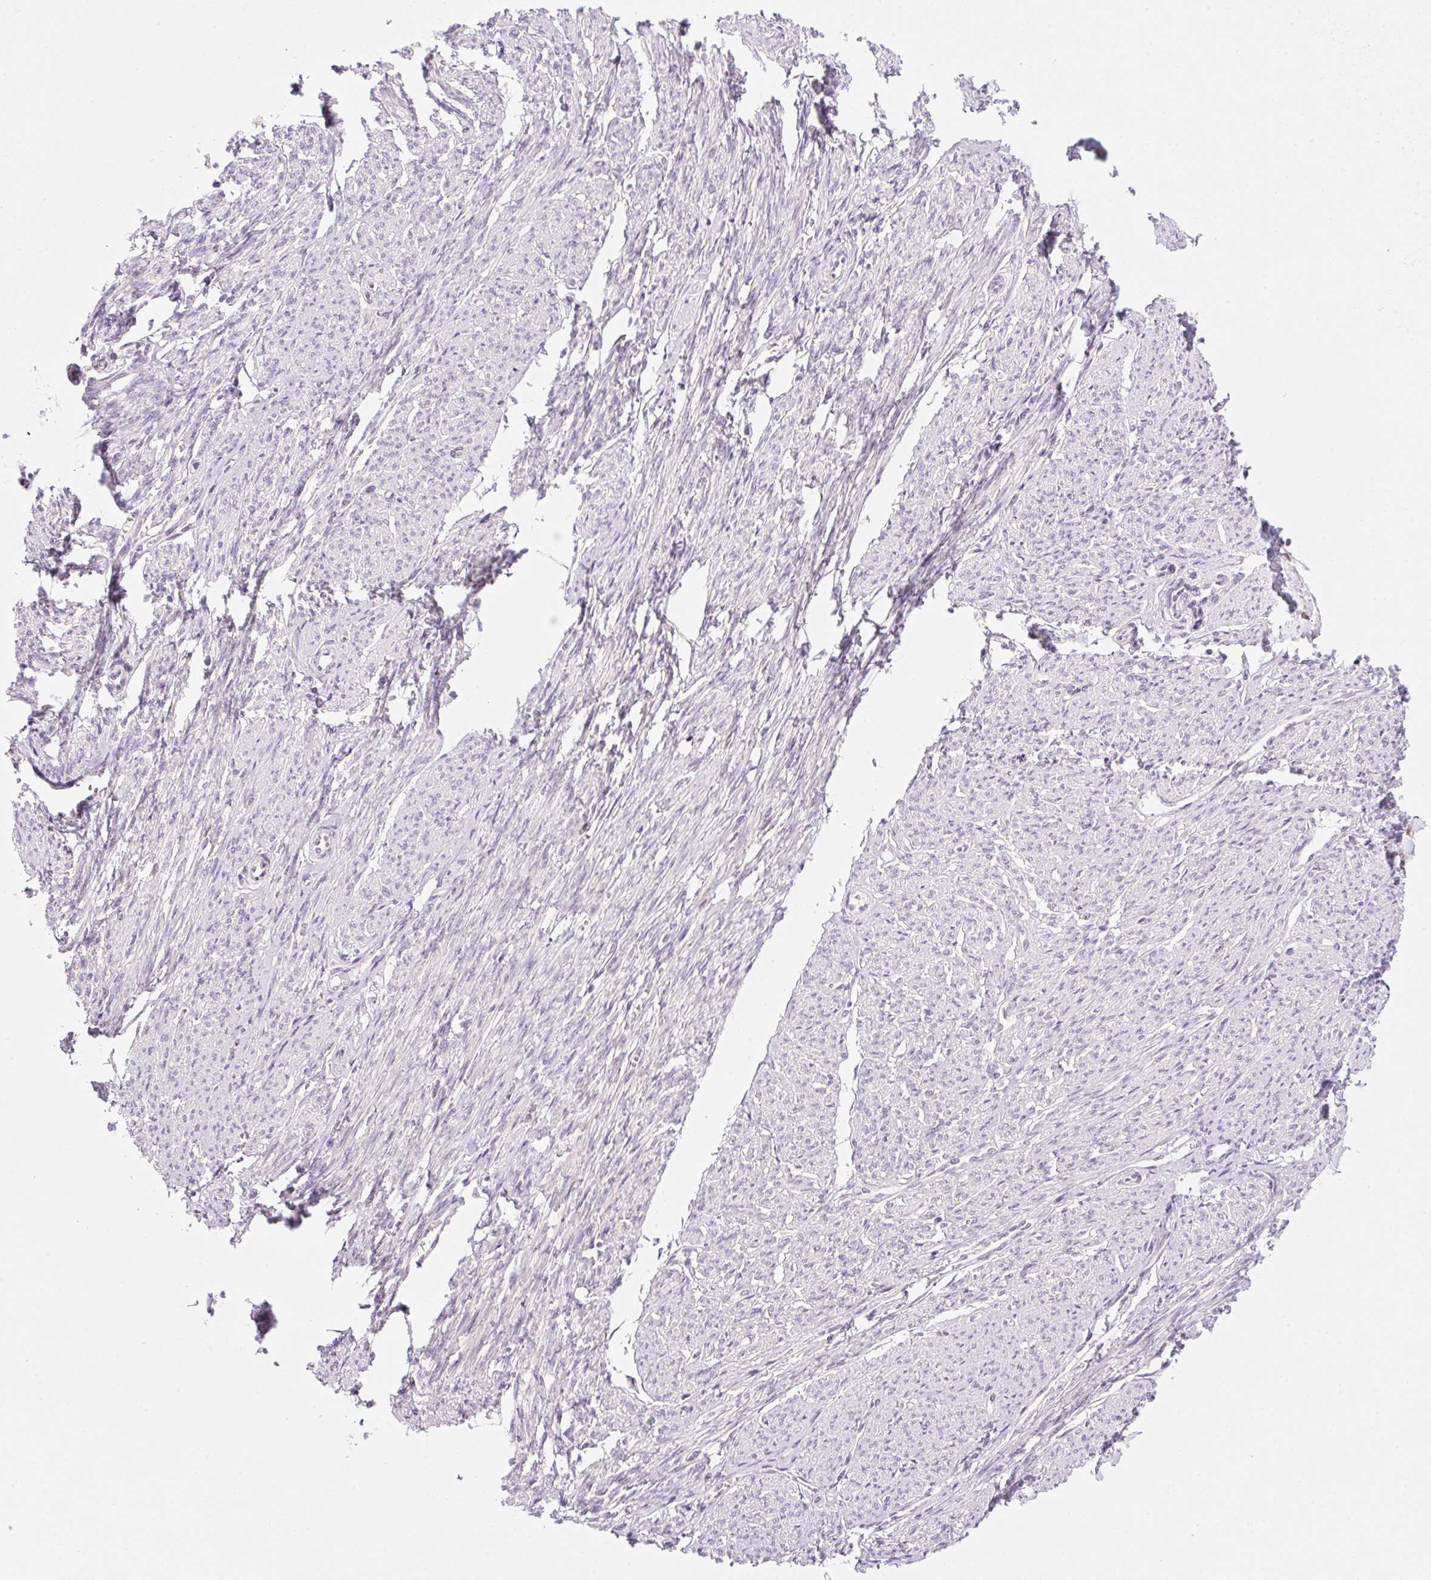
{"staining": {"intensity": "weak", "quantity": "25%-75%", "location": "cytoplasmic/membranous"}, "tissue": "smooth muscle", "cell_type": "Smooth muscle cells", "image_type": "normal", "snomed": [{"axis": "morphology", "description": "Normal tissue, NOS"}, {"axis": "topography", "description": "Smooth muscle"}], "caption": "Immunohistochemical staining of benign human smooth muscle displays weak cytoplasmic/membranous protein positivity in approximately 25%-75% of smooth muscle cells.", "gene": "SYNE3", "patient": {"sex": "female", "age": 65}}